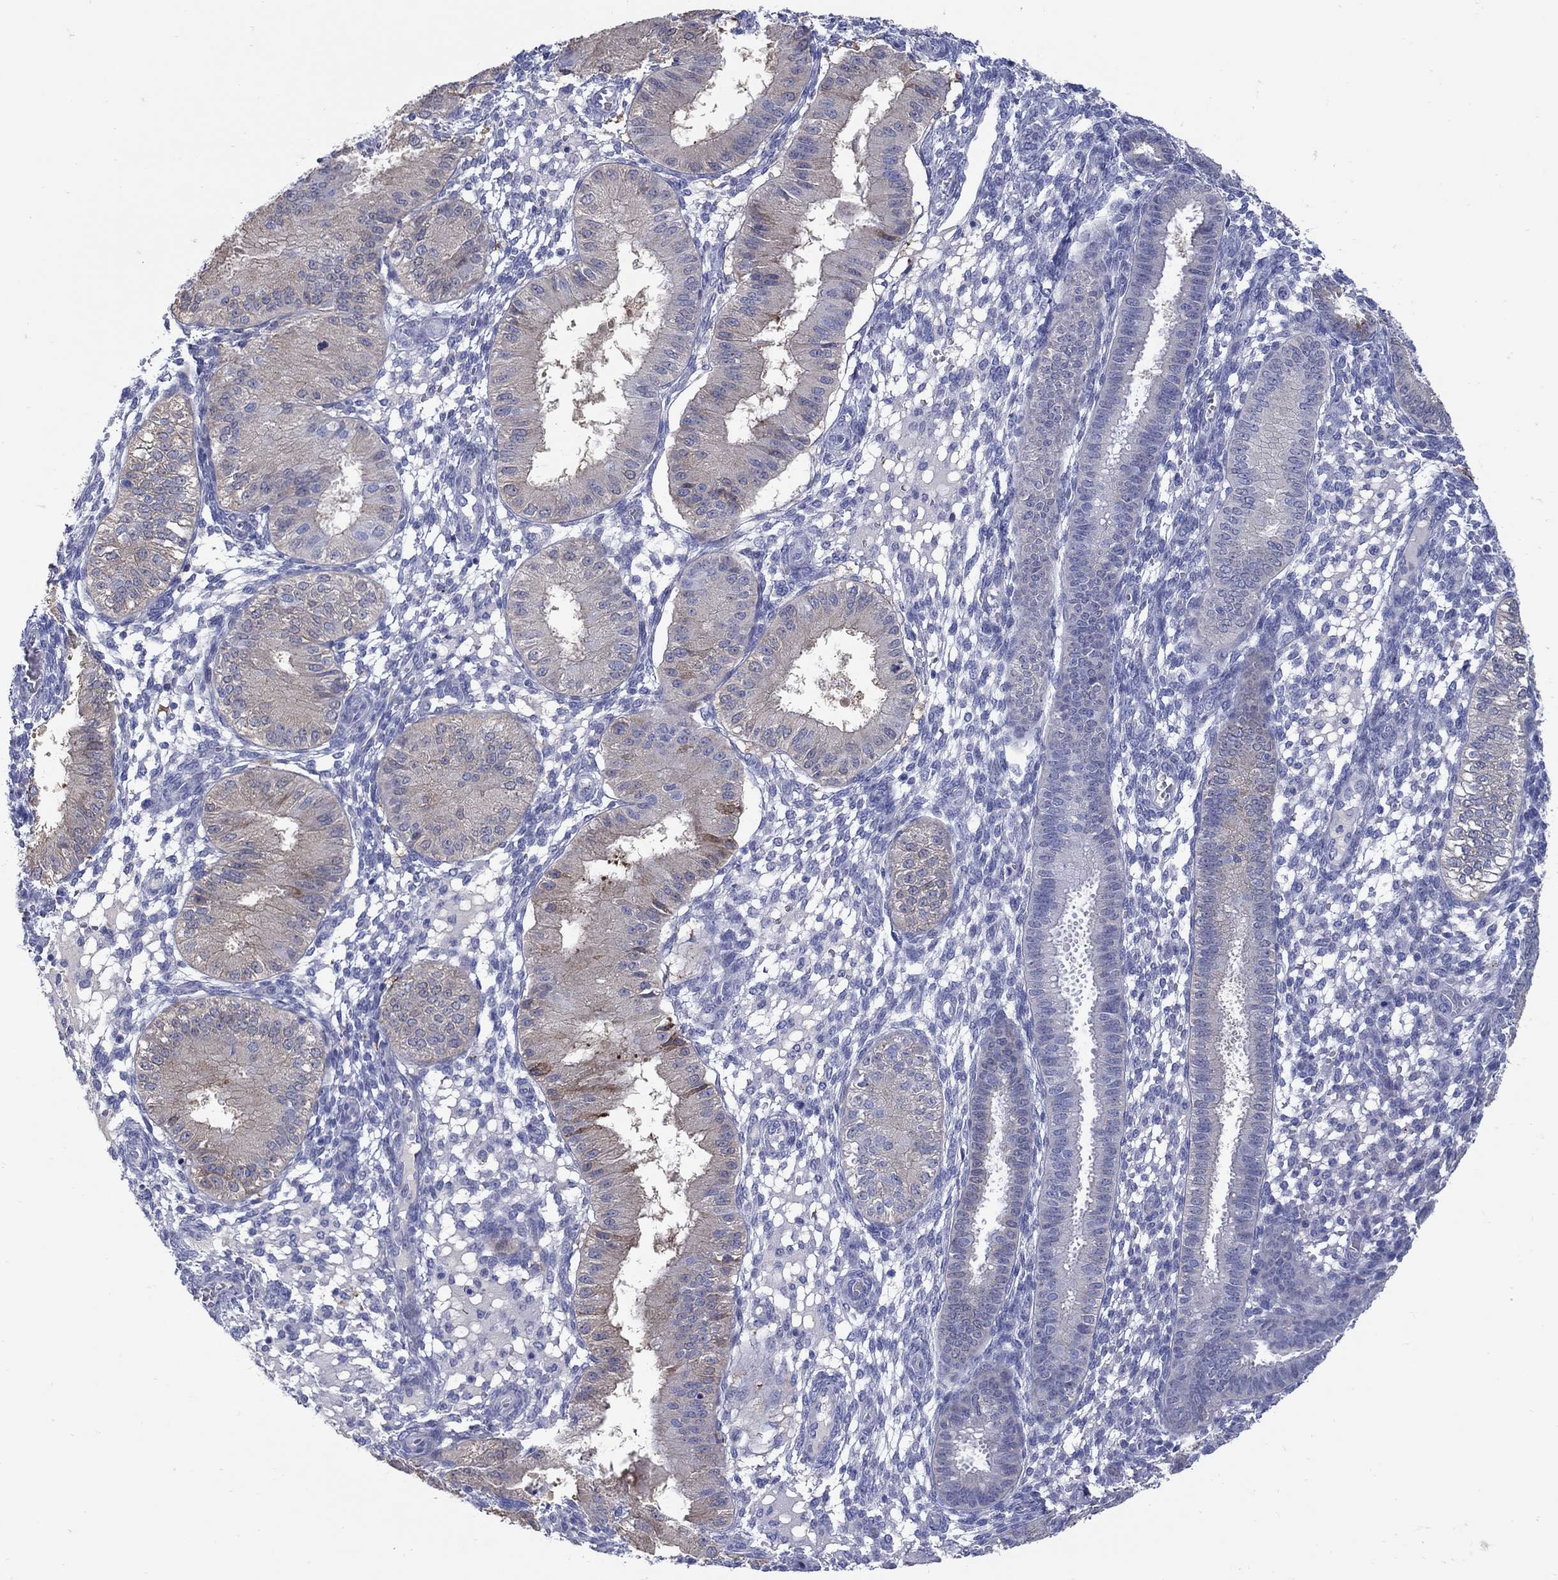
{"staining": {"intensity": "negative", "quantity": "none", "location": "none"}, "tissue": "endometrium", "cell_type": "Cells in endometrial stroma", "image_type": "normal", "snomed": [{"axis": "morphology", "description": "Normal tissue, NOS"}, {"axis": "topography", "description": "Endometrium"}], "caption": "The micrograph reveals no staining of cells in endometrial stroma in normal endometrium.", "gene": "REEP2", "patient": {"sex": "female", "age": 43}}